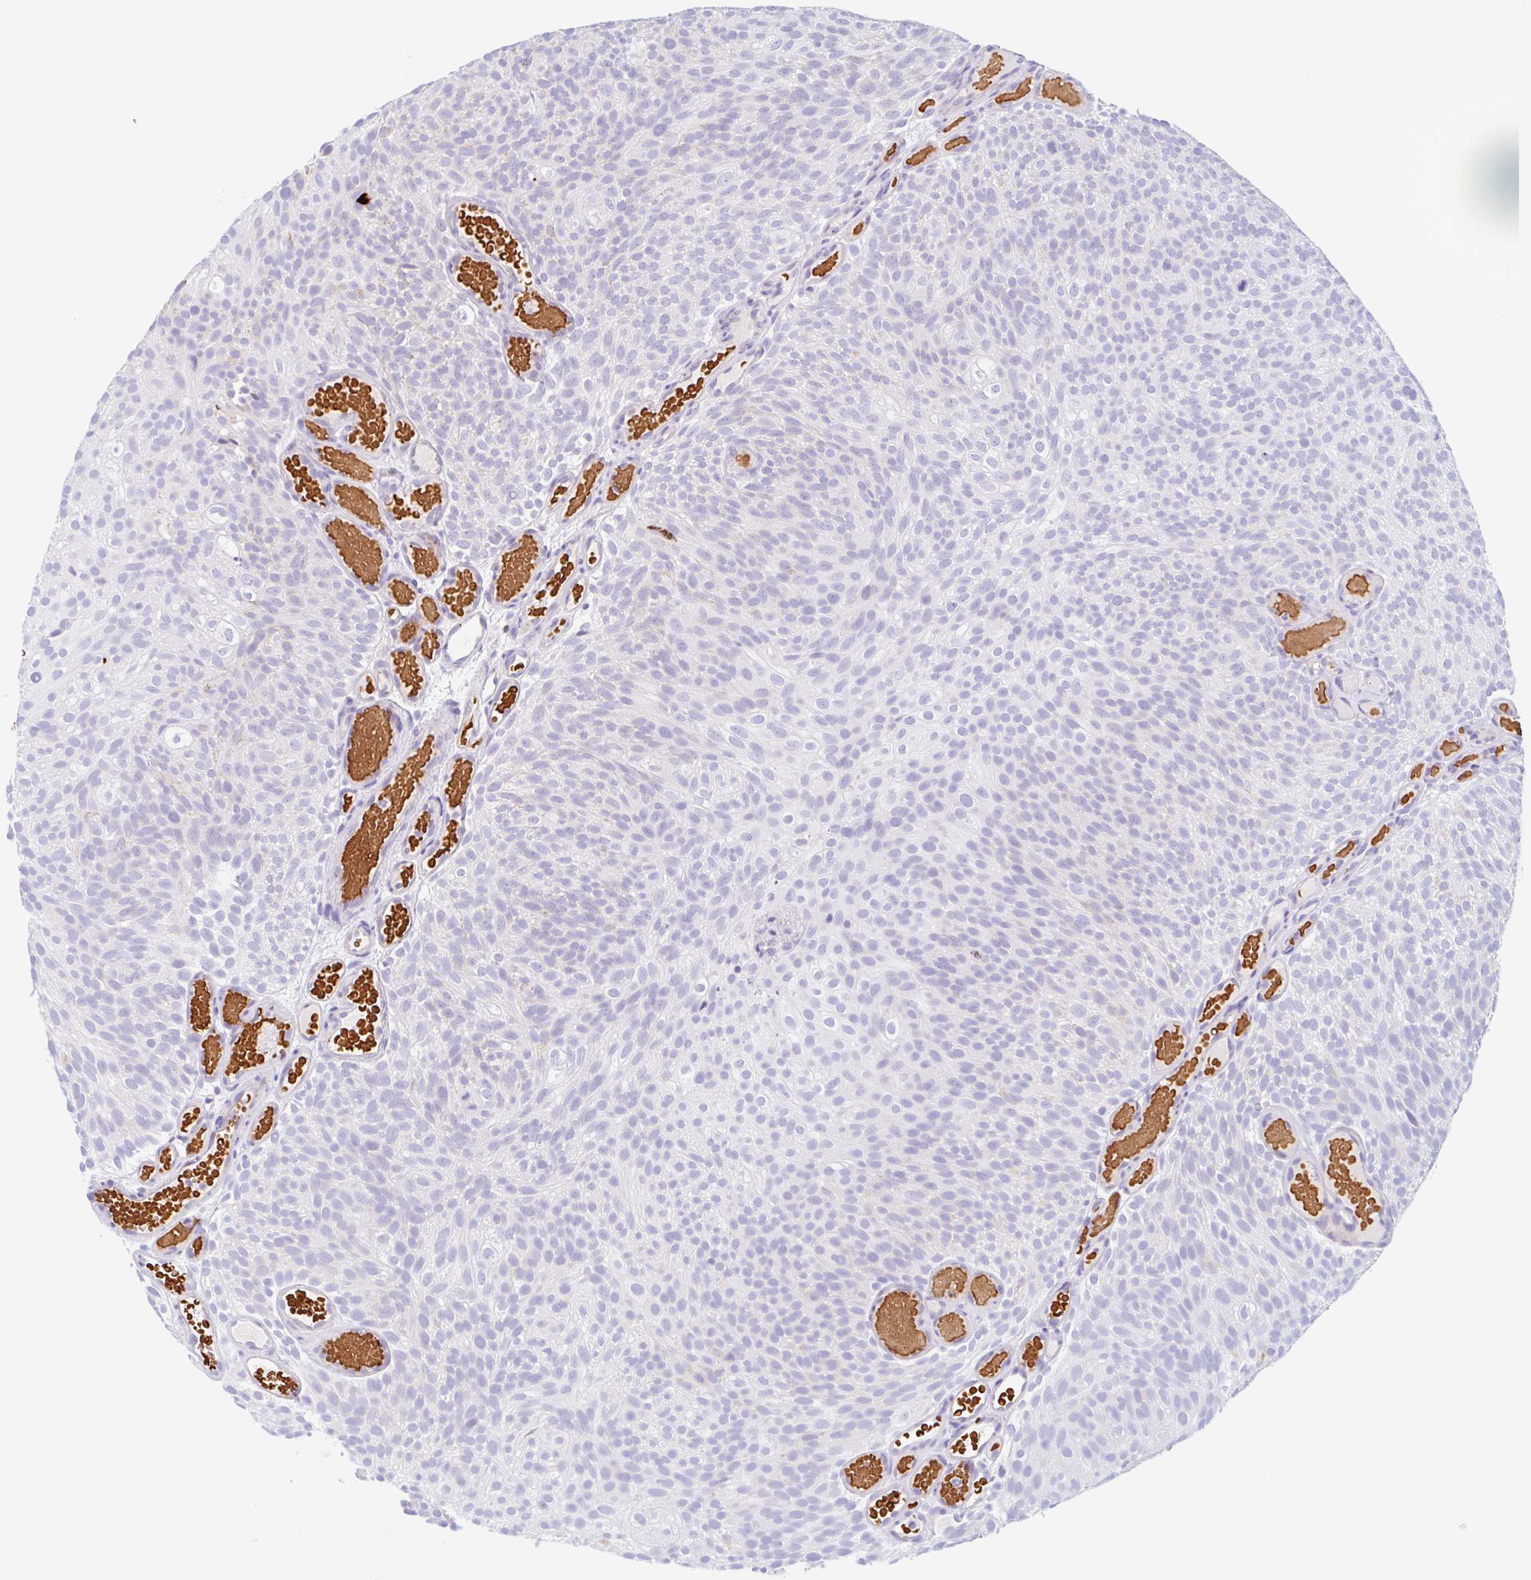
{"staining": {"intensity": "negative", "quantity": "none", "location": "none"}, "tissue": "urothelial cancer", "cell_type": "Tumor cells", "image_type": "cancer", "snomed": [{"axis": "morphology", "description": "Urothelial carcinoma, Low grade"}, {"axis": "topography", "description": "Urinary bladder"}], "caption": "Immunohistochemistry micrograph of neoplastic tissue: human low-grade urothelial carcinoma stained with DAB displays no significant protein staining in tumor cells. (DAB IHC with hematoxylin counter stain).", "gene": "ANKRD9", "patient": {"sex": "male", "age": 78}}